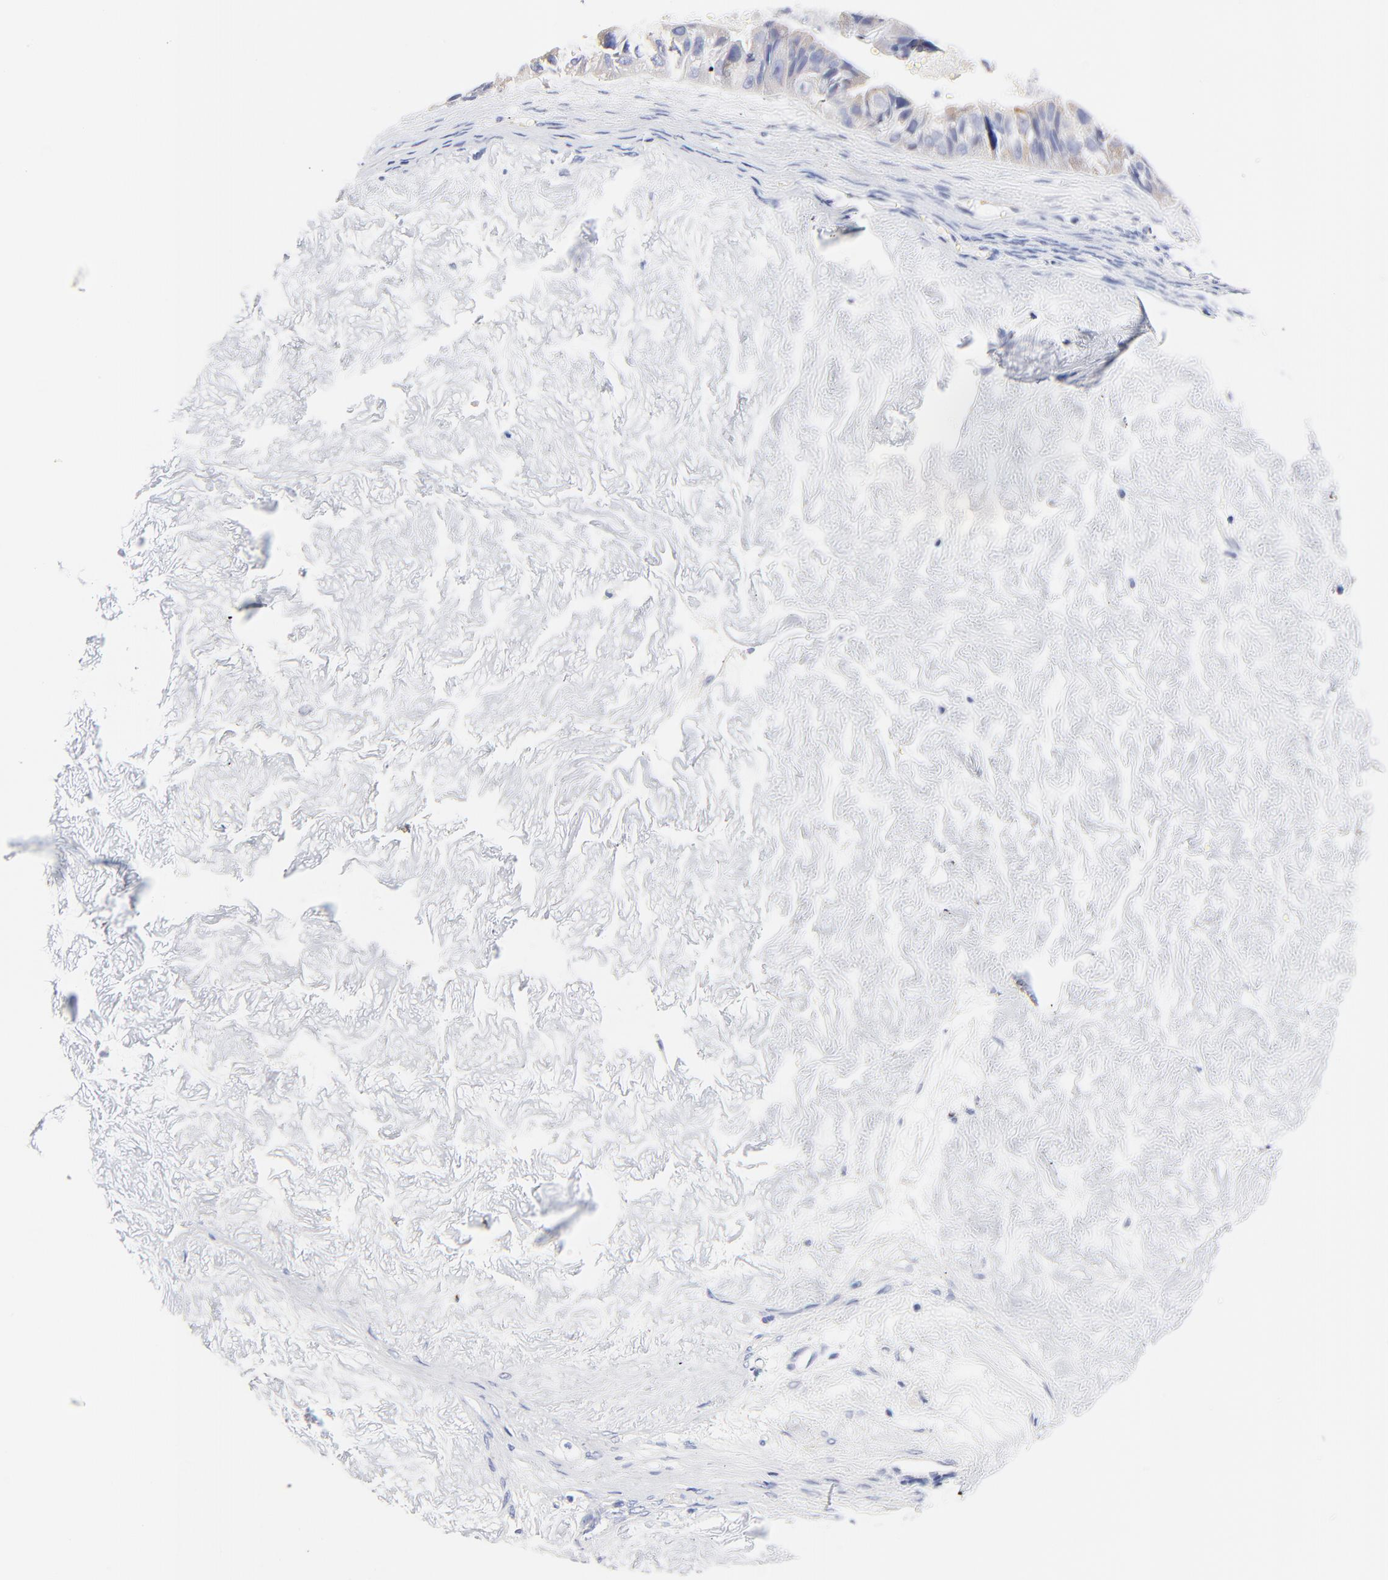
{"staining": {"intensity": "negative", "quantity": "none", "location": "none"}, "tissue": "ovarian cancer", "cell_type": "Tumor cells", "image_type": "cancer", "snomed": [{"axis": "morphology", "description": "Carcinoma, endometroid"}, {"axis": "topography", "description": "Ovary"}], "caption": "Human ovarian cancer stained for a protein using immunohistochemistry reveals no positivity in tumor cells.", "gene": "FAM117B", "patient": {"sex": "female", "age": 85}}